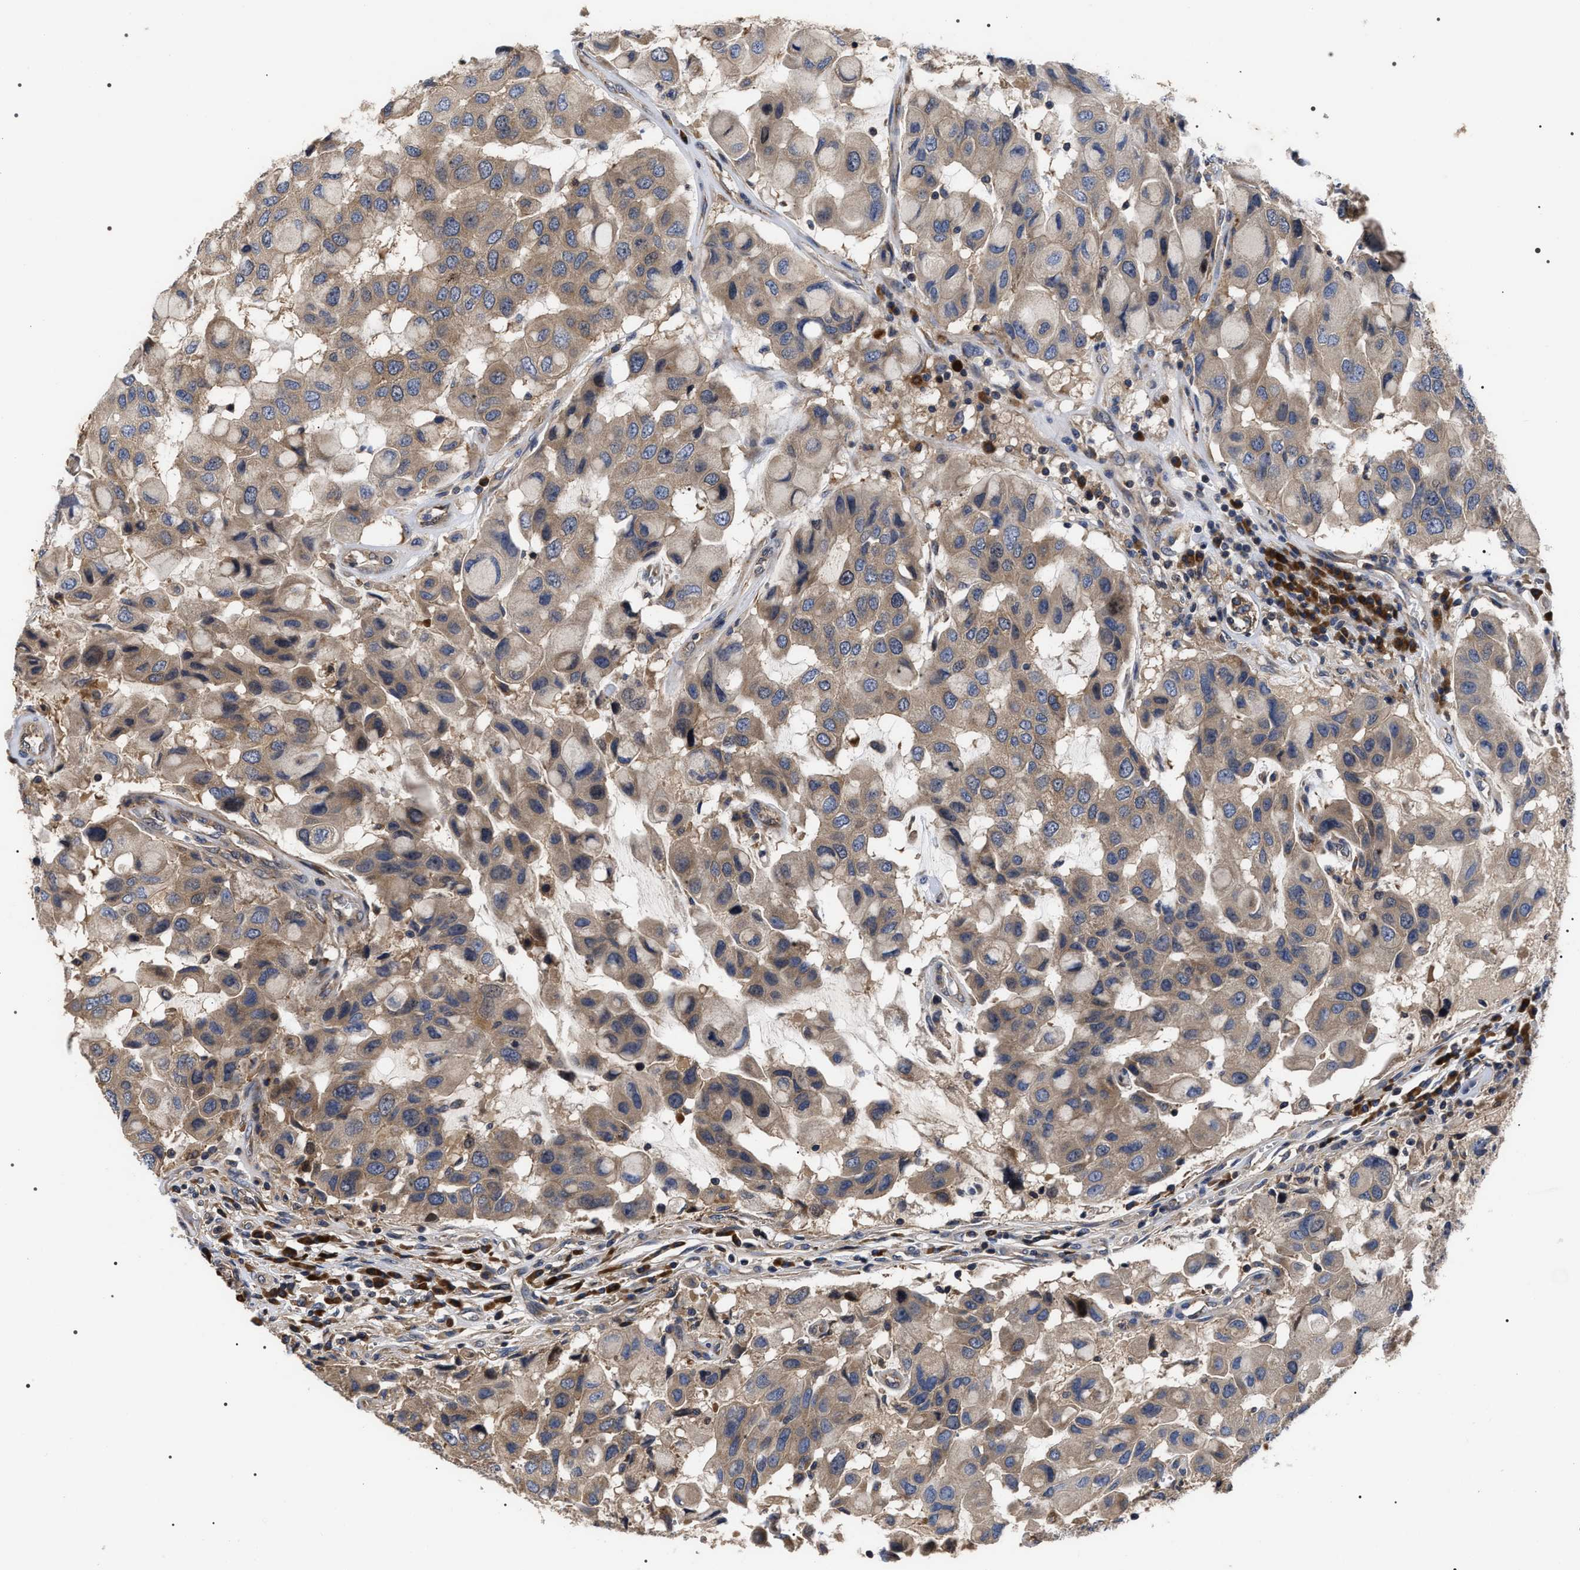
{"staining": {"intensity": "weak", "quantity": ">75%", "location": "cytoplasmic/membranous"}, "tissue": "breast cancer", "cell_type": "Tumor cells", "image_type": "cancer", "snomed": [{"axis": "morphology", "description": "Duct carcinoma"}, {"axis": "topography", "description": "Breast"}], "caption": "Weak cytoplasmic/membranous positivity is present in approximately >75% of tumor cells in breast invasive ductal carcinoma.", "gene": "MIS18A", "patient": {"sex": "female", "age": 27}}